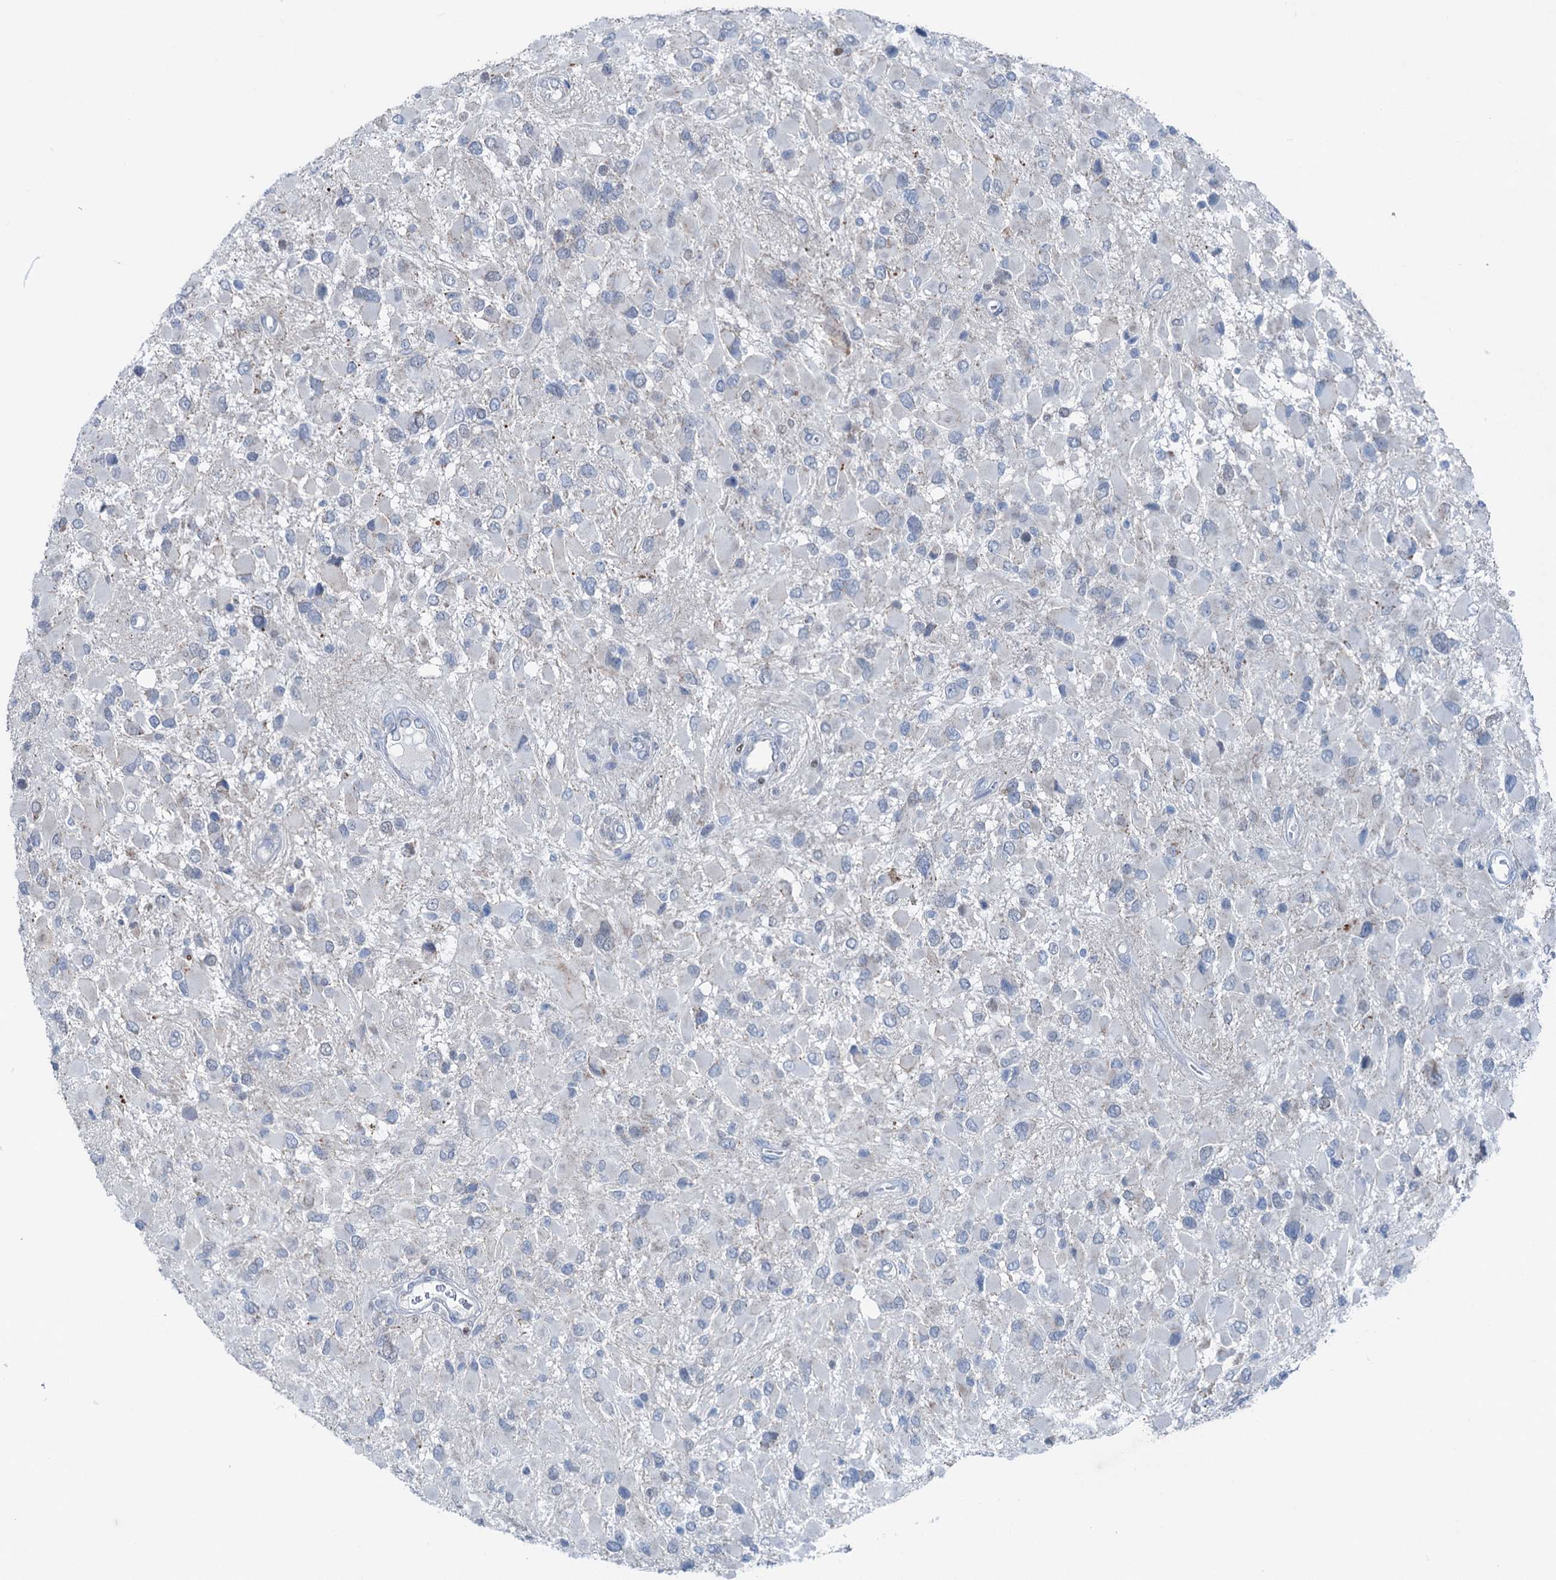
{"staining": {"intensity": "negative", "quantity": "none", "location": "none"}, "tissue": "glioma", "cell_type": "Tumor cells", "image_type": "cancer", "snomed": [{"axis": "morphology", "description": "Glioma, malignant, High grade"}, {"axis": "topography", "description": "Brain"}], "caption": "Human glioma stained for a protein using immunohistochemistry (IHC) displays no staining in tumor cells.", "gene": "ELP4", "patient": {"sex": "male", "age": 53}}